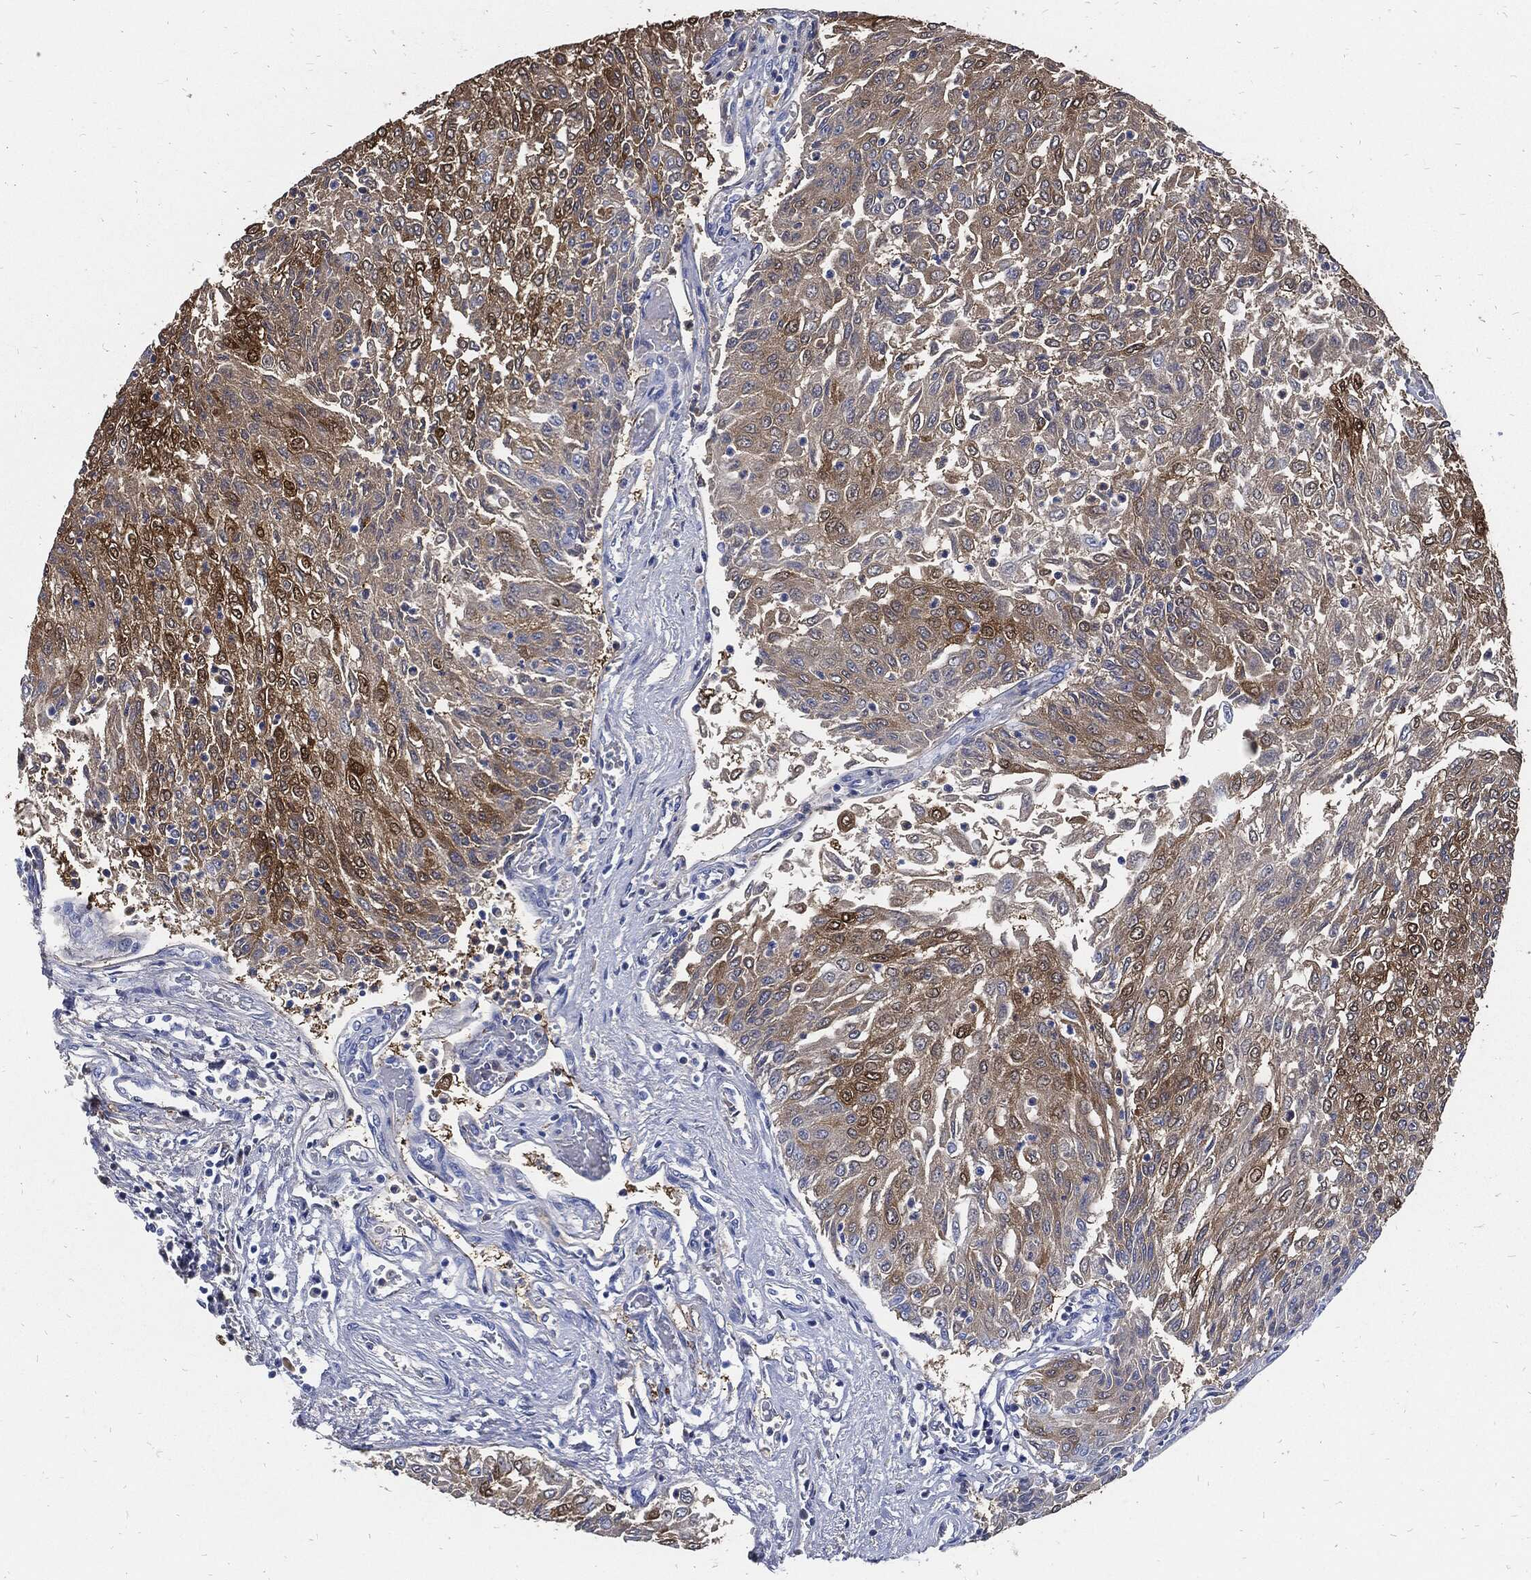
{"staining": {"intensity": "moderate", "quantity": ">75%", "location": "cytoplasmic/membranous"}, "tissue": "urothelial cancer", "cell_type": "Tumor cells", "image_type": "cancer", "snomed": [{"axis": "morphology", "description": "Urothelial carcinoma, Low grade"}, {"axis": "topography", "description": "Urinary bladder"}], "caption": "Immunohistochemical staining of human urothelial carcinoma (low-grade) exhibits medium levels of moderate cytoplasmic/membranous expression in about >75% of tumor cells.", "gene": "FABP4", "patient": {"sex": "male", "age": 78}}